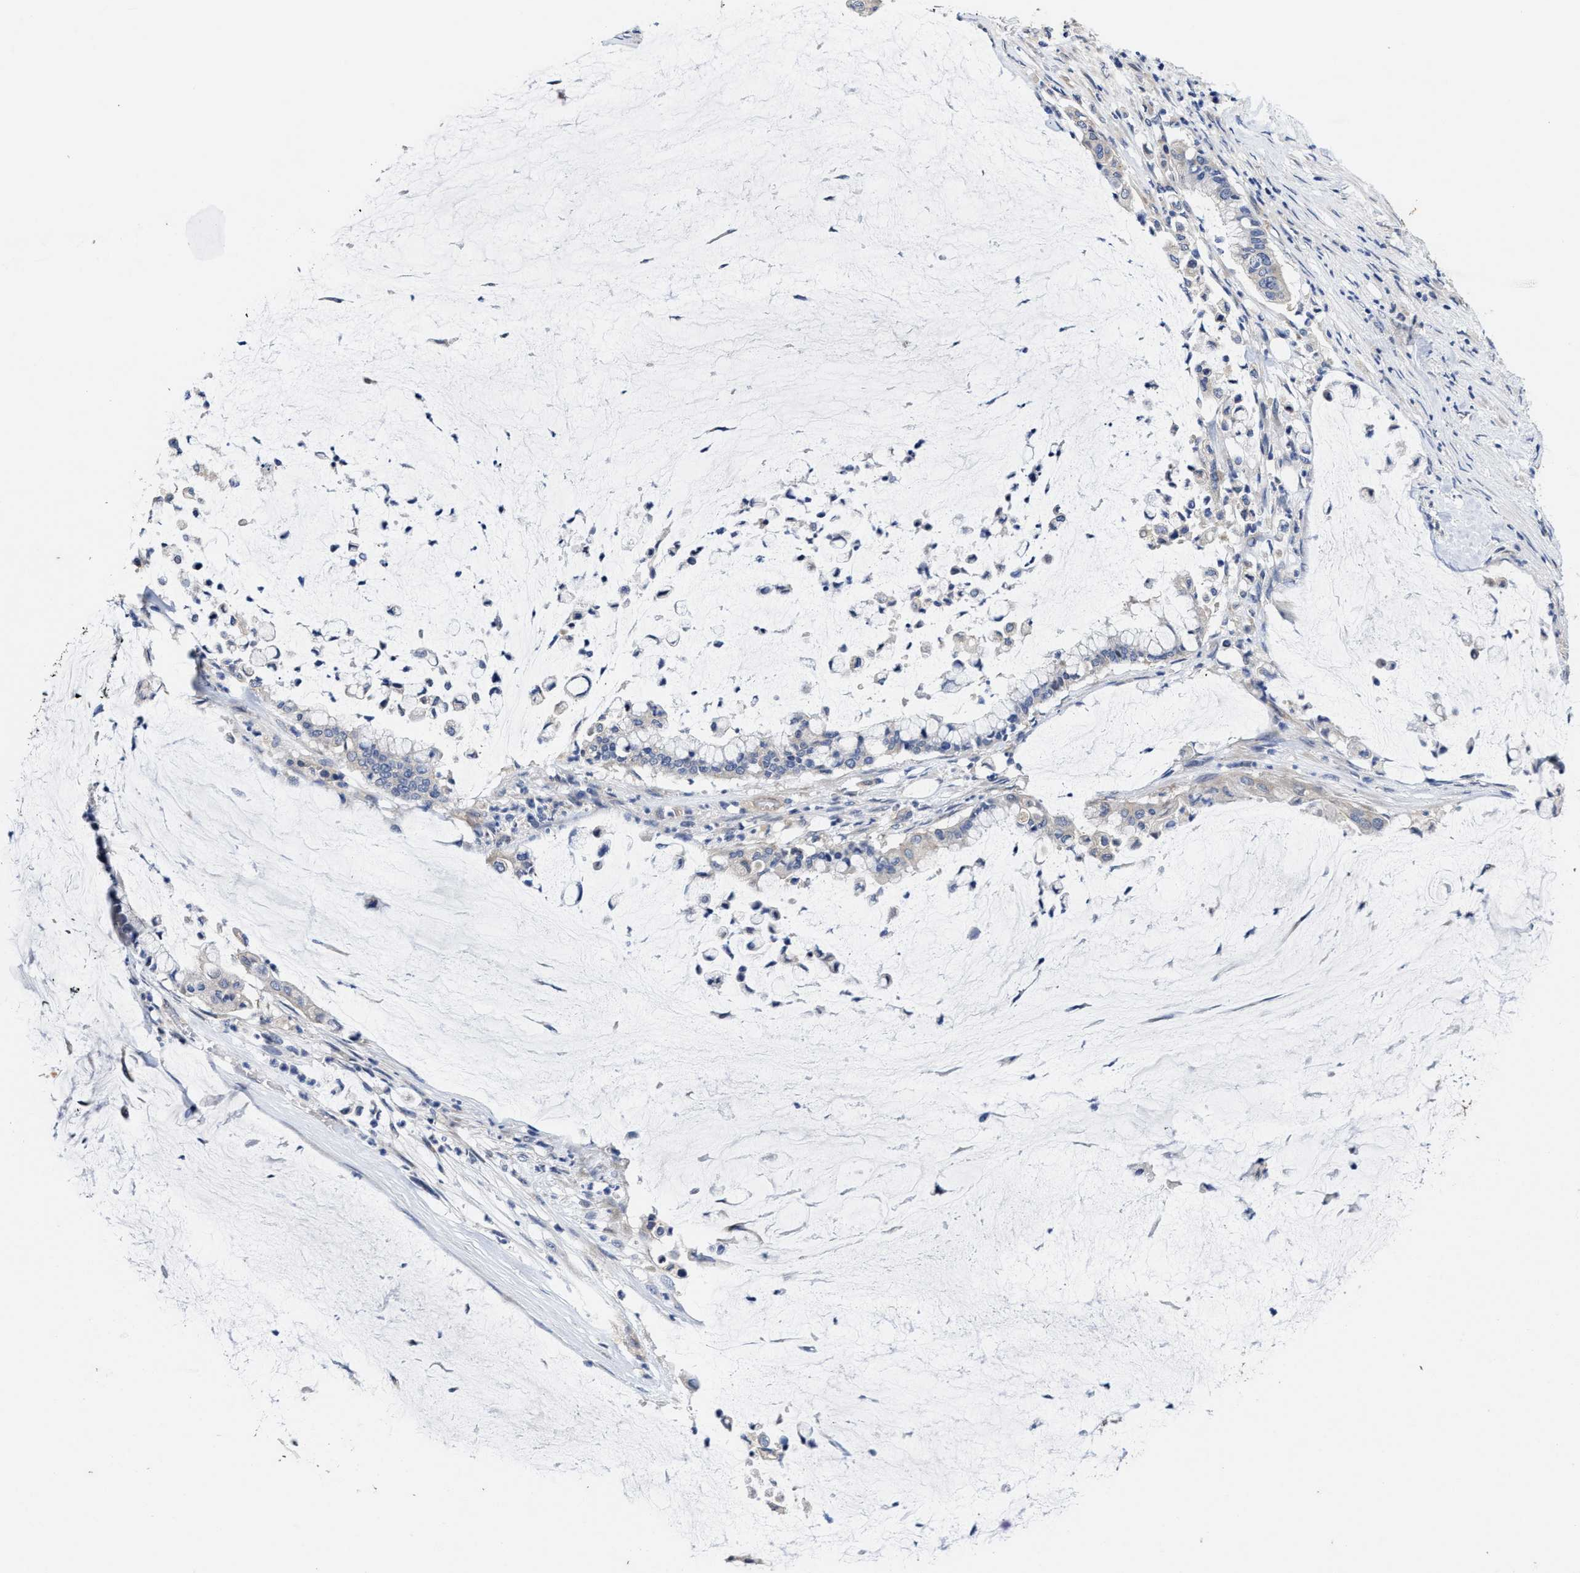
{"staining": {"intensity": "negative", "quantity": "none", "location": "none"}, "tissue": "pancreatic cancer", "cell_type": "Tumor cells", "image_type": "cancer", "snomed": [{"axis": "morphology", "description": "Adenocarcinoma, NOS"}, {"axis": "topography", "description": "Pancreas"}], "caption": "Immunohistochemical staining of human pancreatic adenocarcinoma shows no significant expression in tumor cells. (DAB (3,3'-diaminobenzidine) immunohistochemistry (IHC) visualized using brightfield microscopy, high magnification).", "gene": "TRAF6", "patient": {"sex": "male", "age": 41}}